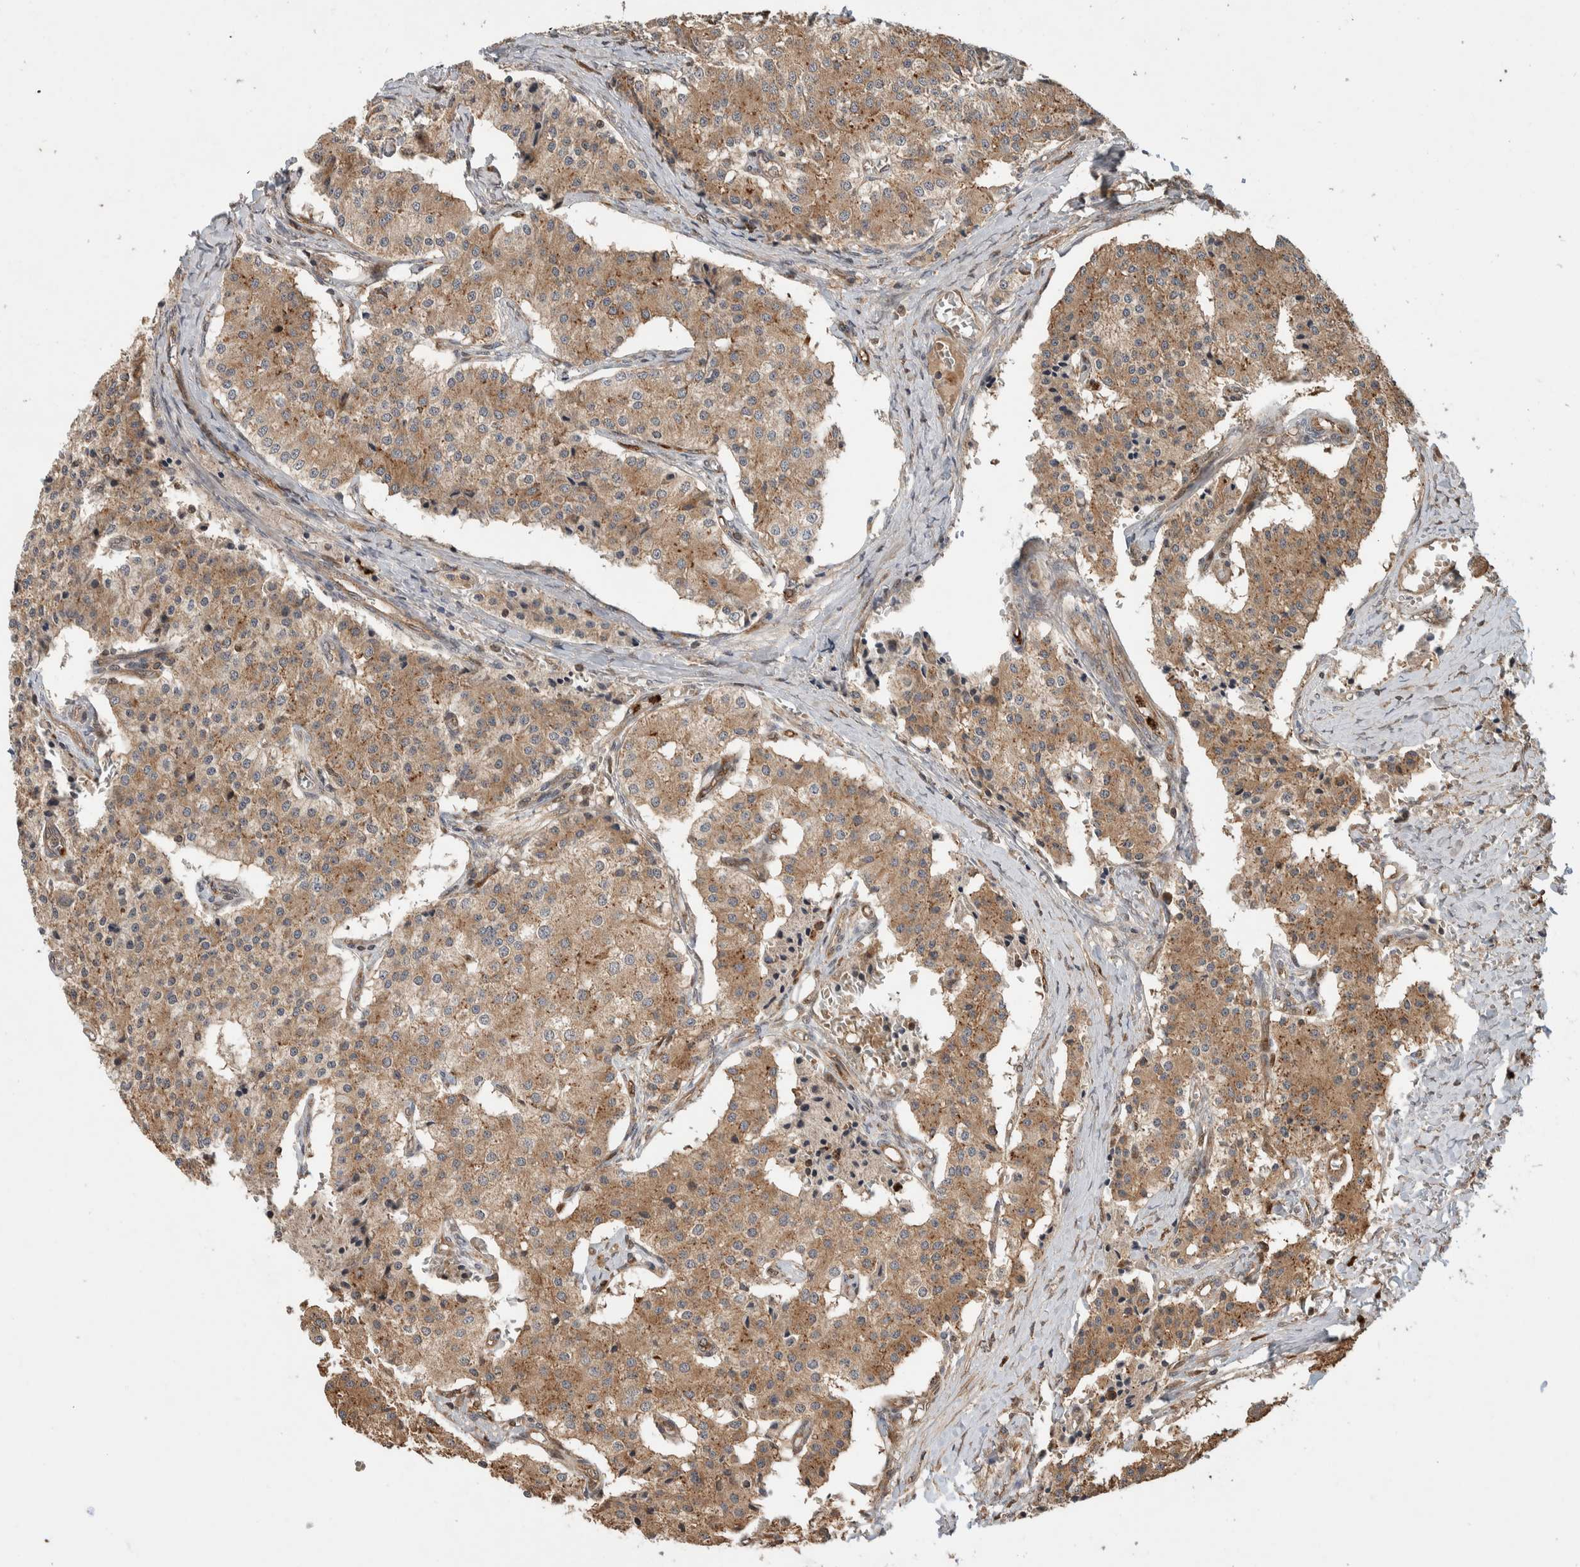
{"staining": {"intensity": "moderate", "quantity": ">75%", "location": "cytoplasmic/membranous"}, "tissue": "carcinoid", "cell_type": "Tumor cells", "image_type": "cancer", "snomed": [{"axis": "morphology", "description": "Carcinoid, malignant, NOS"}, {"axis": "topography", "description": "Colon"}], "caption": "Immunohistochemistry micrograph of human carcinoid stained for a protein (brown), which exhibits medium levels of moderate cytoplasmic/membranous expression in approximately >75% of tumor cells.", "gene": "VPS53", "patient": {"sex": "female", "age": 52}}